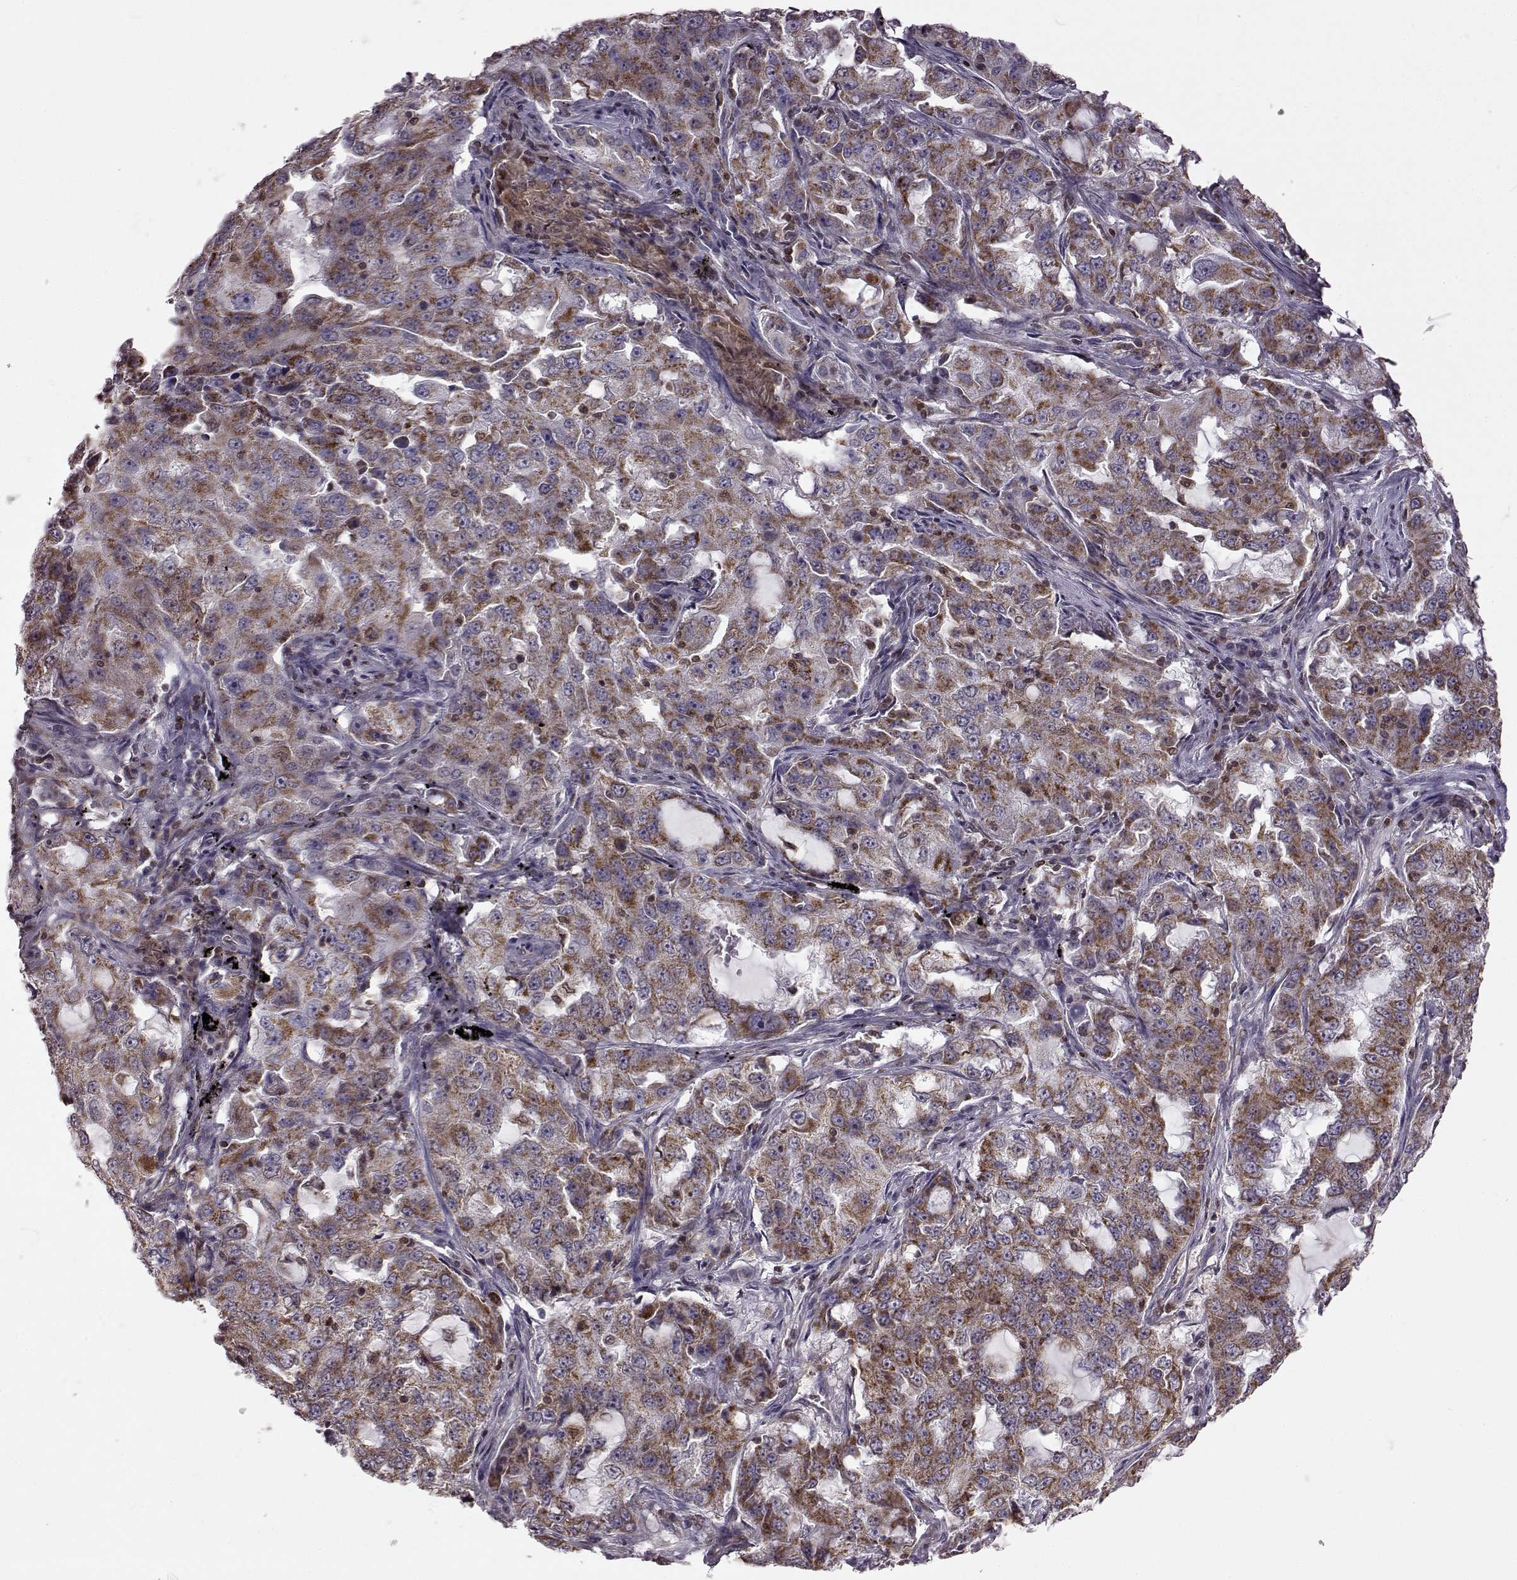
{"staining": {"intensity": "moderate", "quantity": ">75%", "location": "cytoplasmic/membranous"}, "tissue": "lung cancer", "cell_type": "Tumor cells", "image_type": "cancer", "snomed": [{"axis": "morphology", "description": "Adenocarcinoma, NOS"}, {"axis": "topography", "description": "Lung"}], "caption": "The immunohistochemical stain highlights moderate cytoplasmic/membranous positivity in tumor cells of lung cancer (adenocarcinoma) tissue. (DAB IHC, brown staining for protein, blue staining for nuclei).", "gene": "DOK2", "patient": {"sex": "female", "age": 61}}